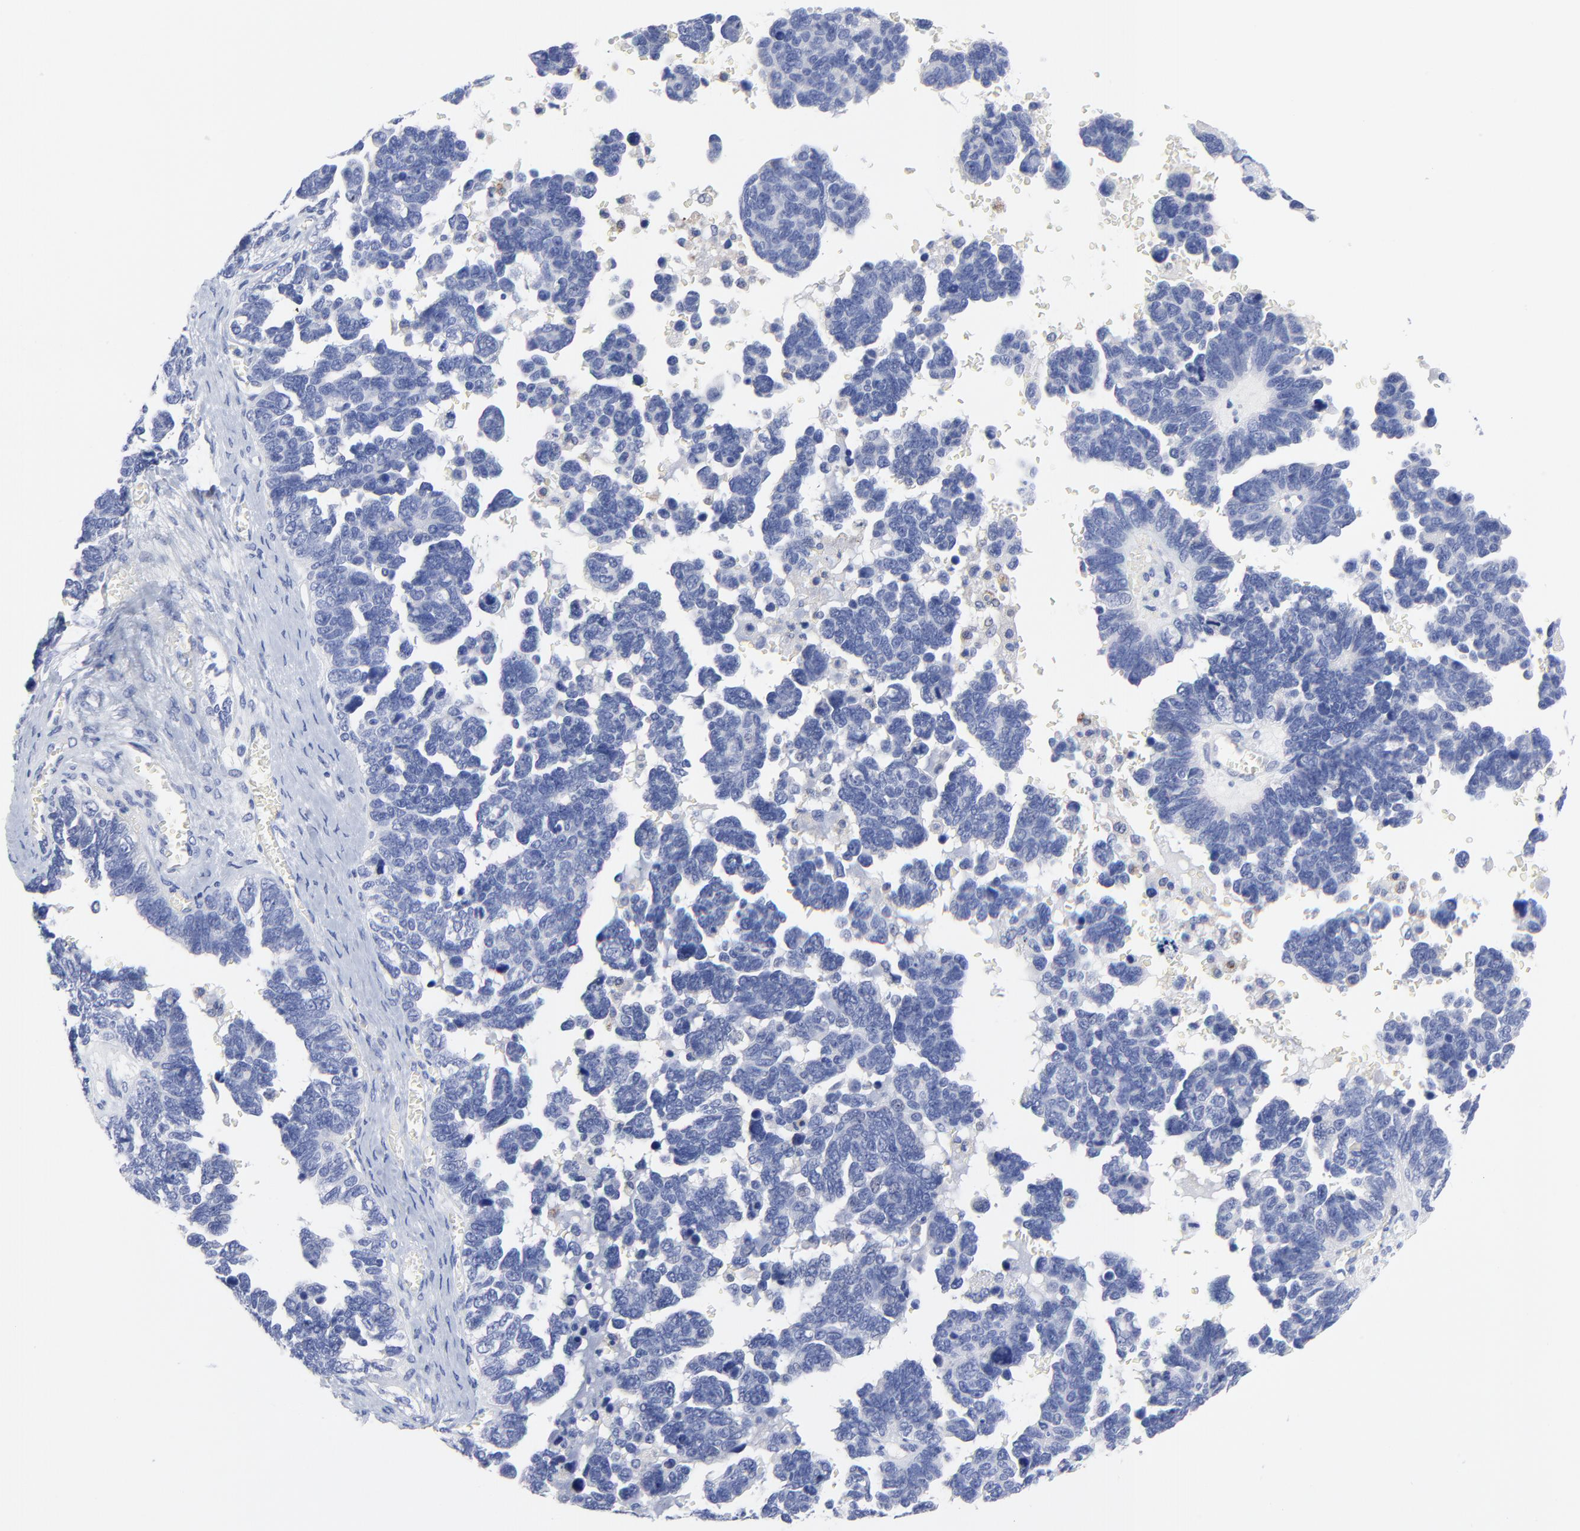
{"staining": {"intensity": "negative", "quantity": "none", "location": "none"}, "tissue": "ovarian cancer", "cell_type": "Tumor cells", "image_type": "cancer", "snomed": [{"axis": "morphology", "description": "Cystadenocarcinoma, serous, NOS"}, {"axis": "topography", "description": "Ovary"}], "caption": "Immunohistochemistry histopathology image of neoplastic tissue: human ovarian cancer (serous cystadenocarcinoma) stained with DAB (3,3'-diaminobenzidine) exhibits no significant protein positivity in tumor cells. (Stains: DAB immunohistochemistry (IHC) with hematoxylin counter stain, Microscopy: brightfield microscopy at high magnification).", "gene": "FBXO10", "patient": {"sex": "female", "age": 69}}